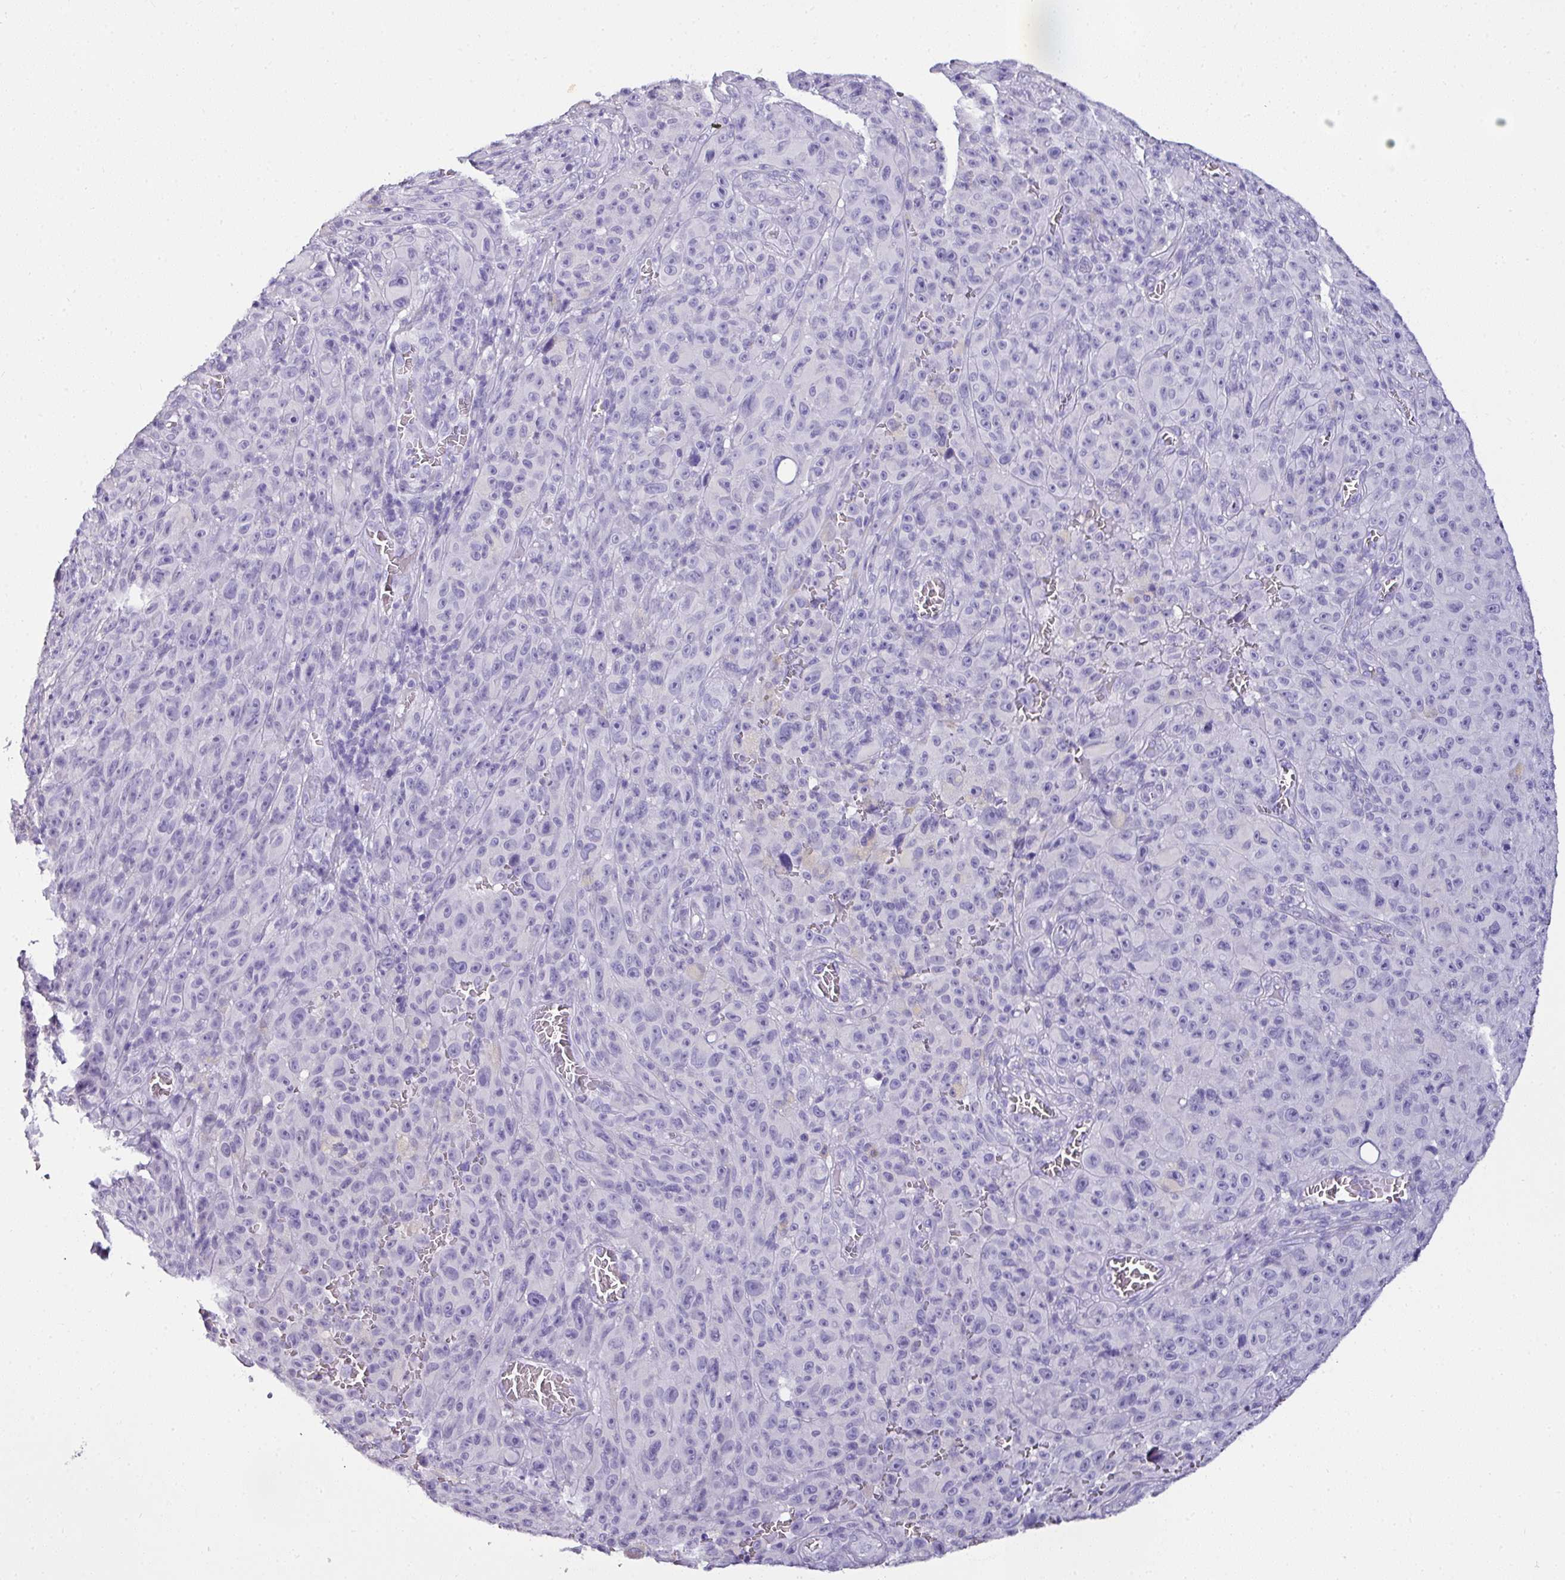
{"staining": {"intensity": "negative", "quantity": "none", "location": "none"}, "tissue": "melanoma", "cell_type": "Tumor cells", "image_type": "cancer", "snomed": [{"axis": "morphology", "description": "Malignant melanoma, NOS"}, {"axis": "topography", "description": "Skin"}], "caption": "Image shows no significant protein positivity in tumor cells of melanoma.", "gene": "NAPSA", "patient": {"sex": "female", "age": 82}}